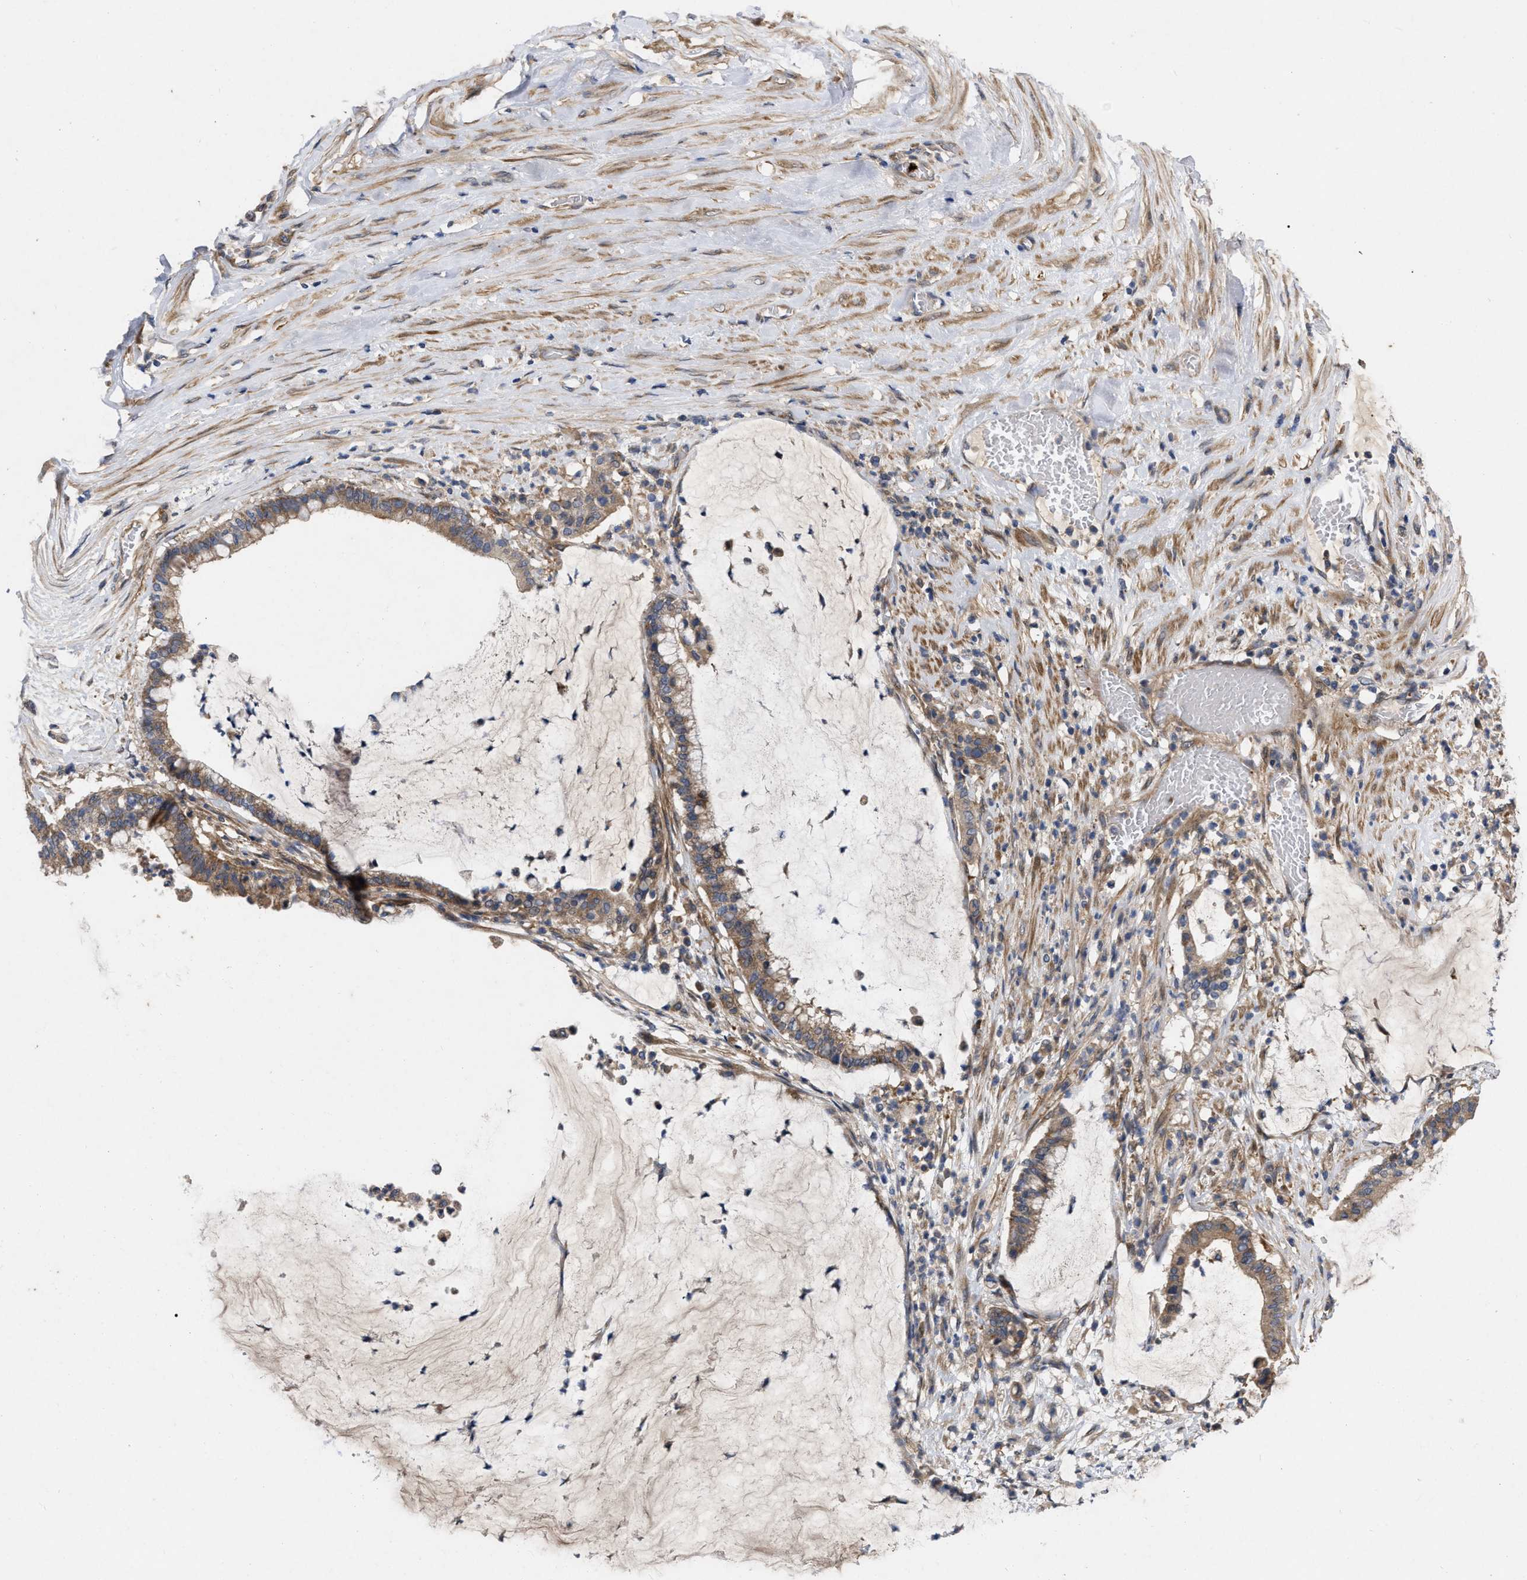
{"staining": {"intensity": "moderate", "quantity": ">75%", "location": "cytoplasmic/membranous"}, "tissue": "pancreatic cancer", "cell_type": "Tumor cells", "image_type": "cancer", "snomed": [{"axis": "morphology", "description": "Adenocarcinoma, NOS"}, {"axis": "topography", "description": "Pancreas"}], "caption": "A brown stain labels moderate cytoplasmic/membranous positivity of a protein in pancreatic cancer (adenocarcinoma) tumor cells. Using DAB (3,3'-diaminobenzidine) (brown) and hematoxylin (blue) stains, captured at high magnification using brightfield microscopy.", "gene": "CDKN2C", "patient": {"sex": "male", "age": 41}}